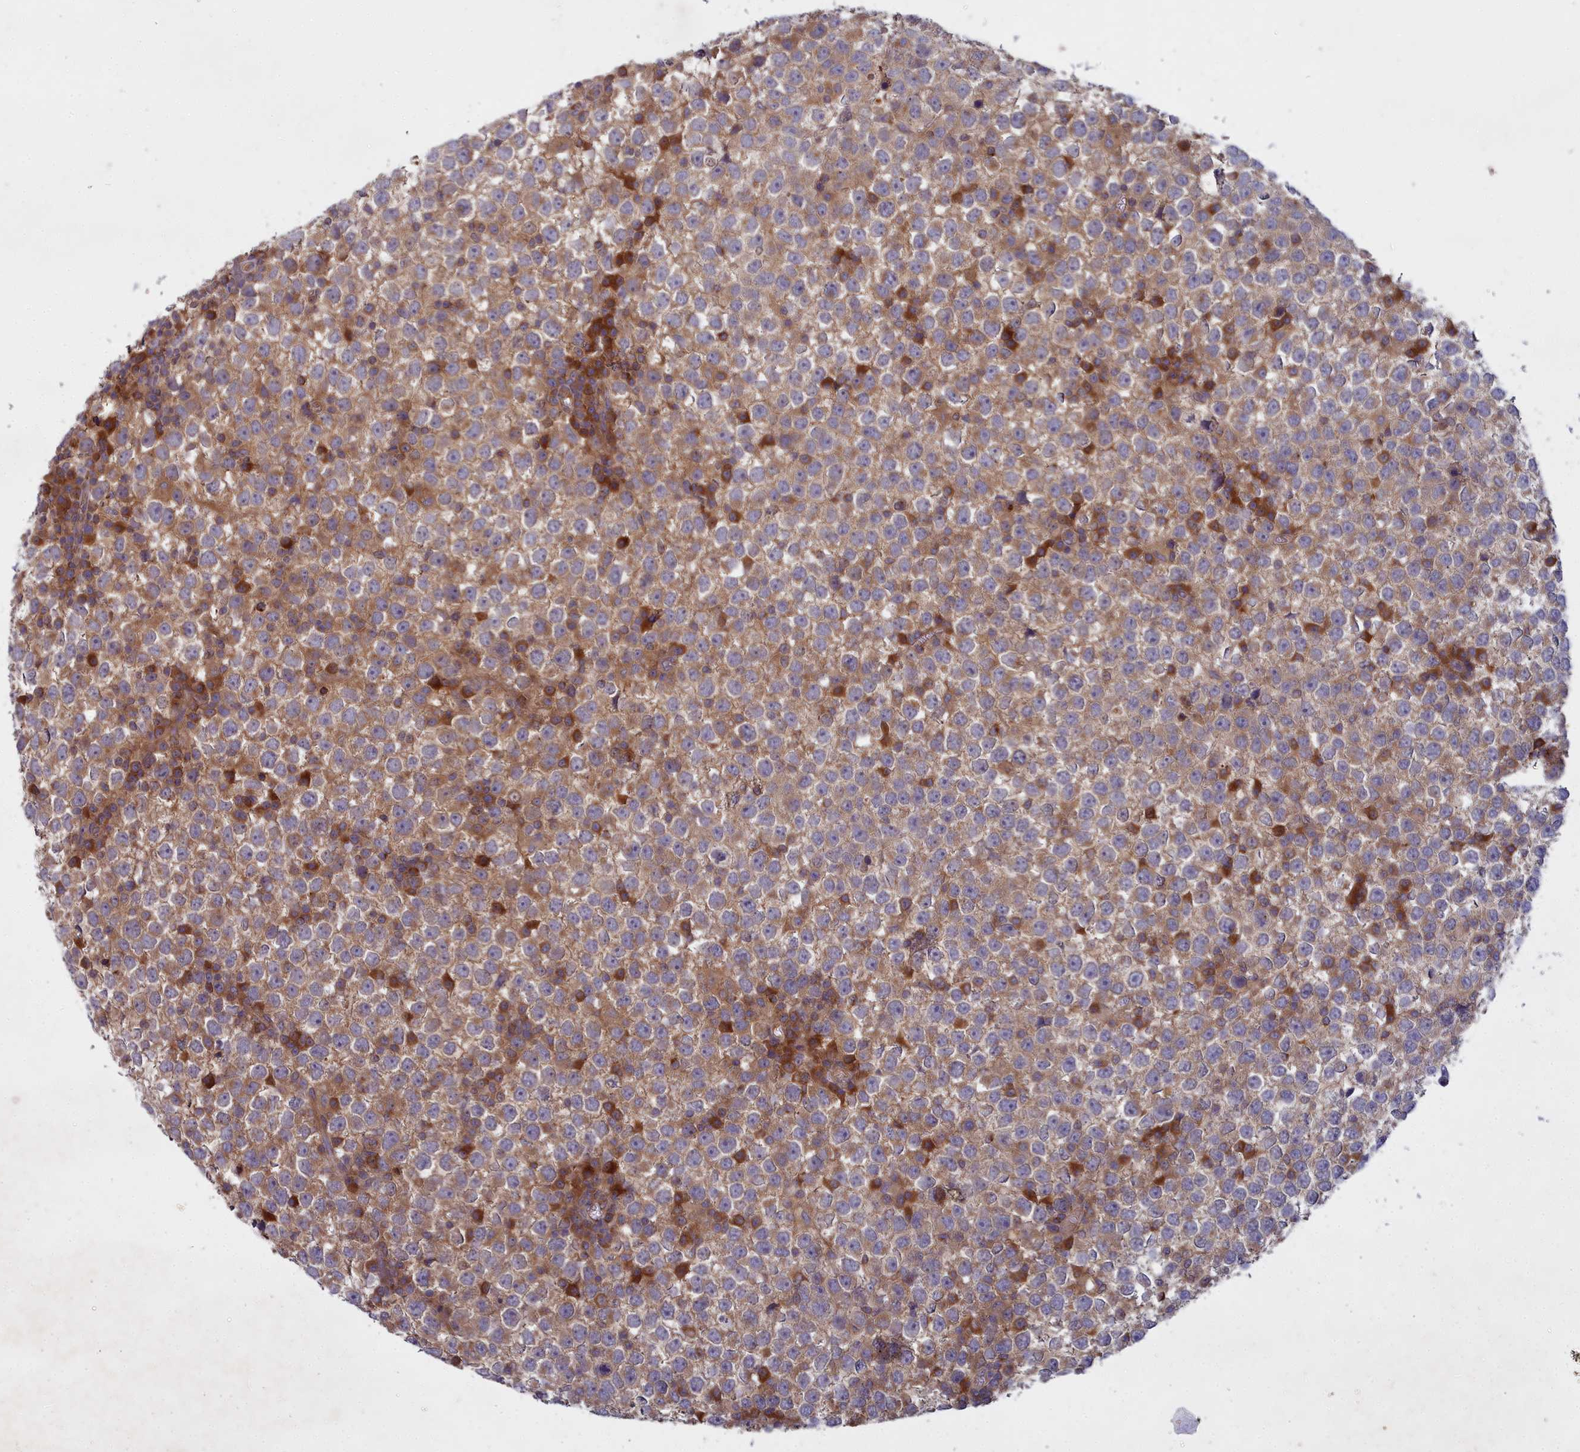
{"staining": {"intensity": "moderate", "quantity": ">75%", "location": "cytoplasmic/membranous"}, "tissue": "testis cancer", "cell_type": "Tumor cells", "image_type": "cancer", "snomed": [{"axis": "morphology", "description": "Seminoma, NOS"}, {"axis": "topography", "description": "Testis"}], "caption": "Immunohistochemical staining of testis cancer displays medium levels of moderate cytoplasmic/membranous protein expression in approximately >75% of tumor cells.", "gene": "CCDC167", "patient": {"sex": "male", "age": 65}}